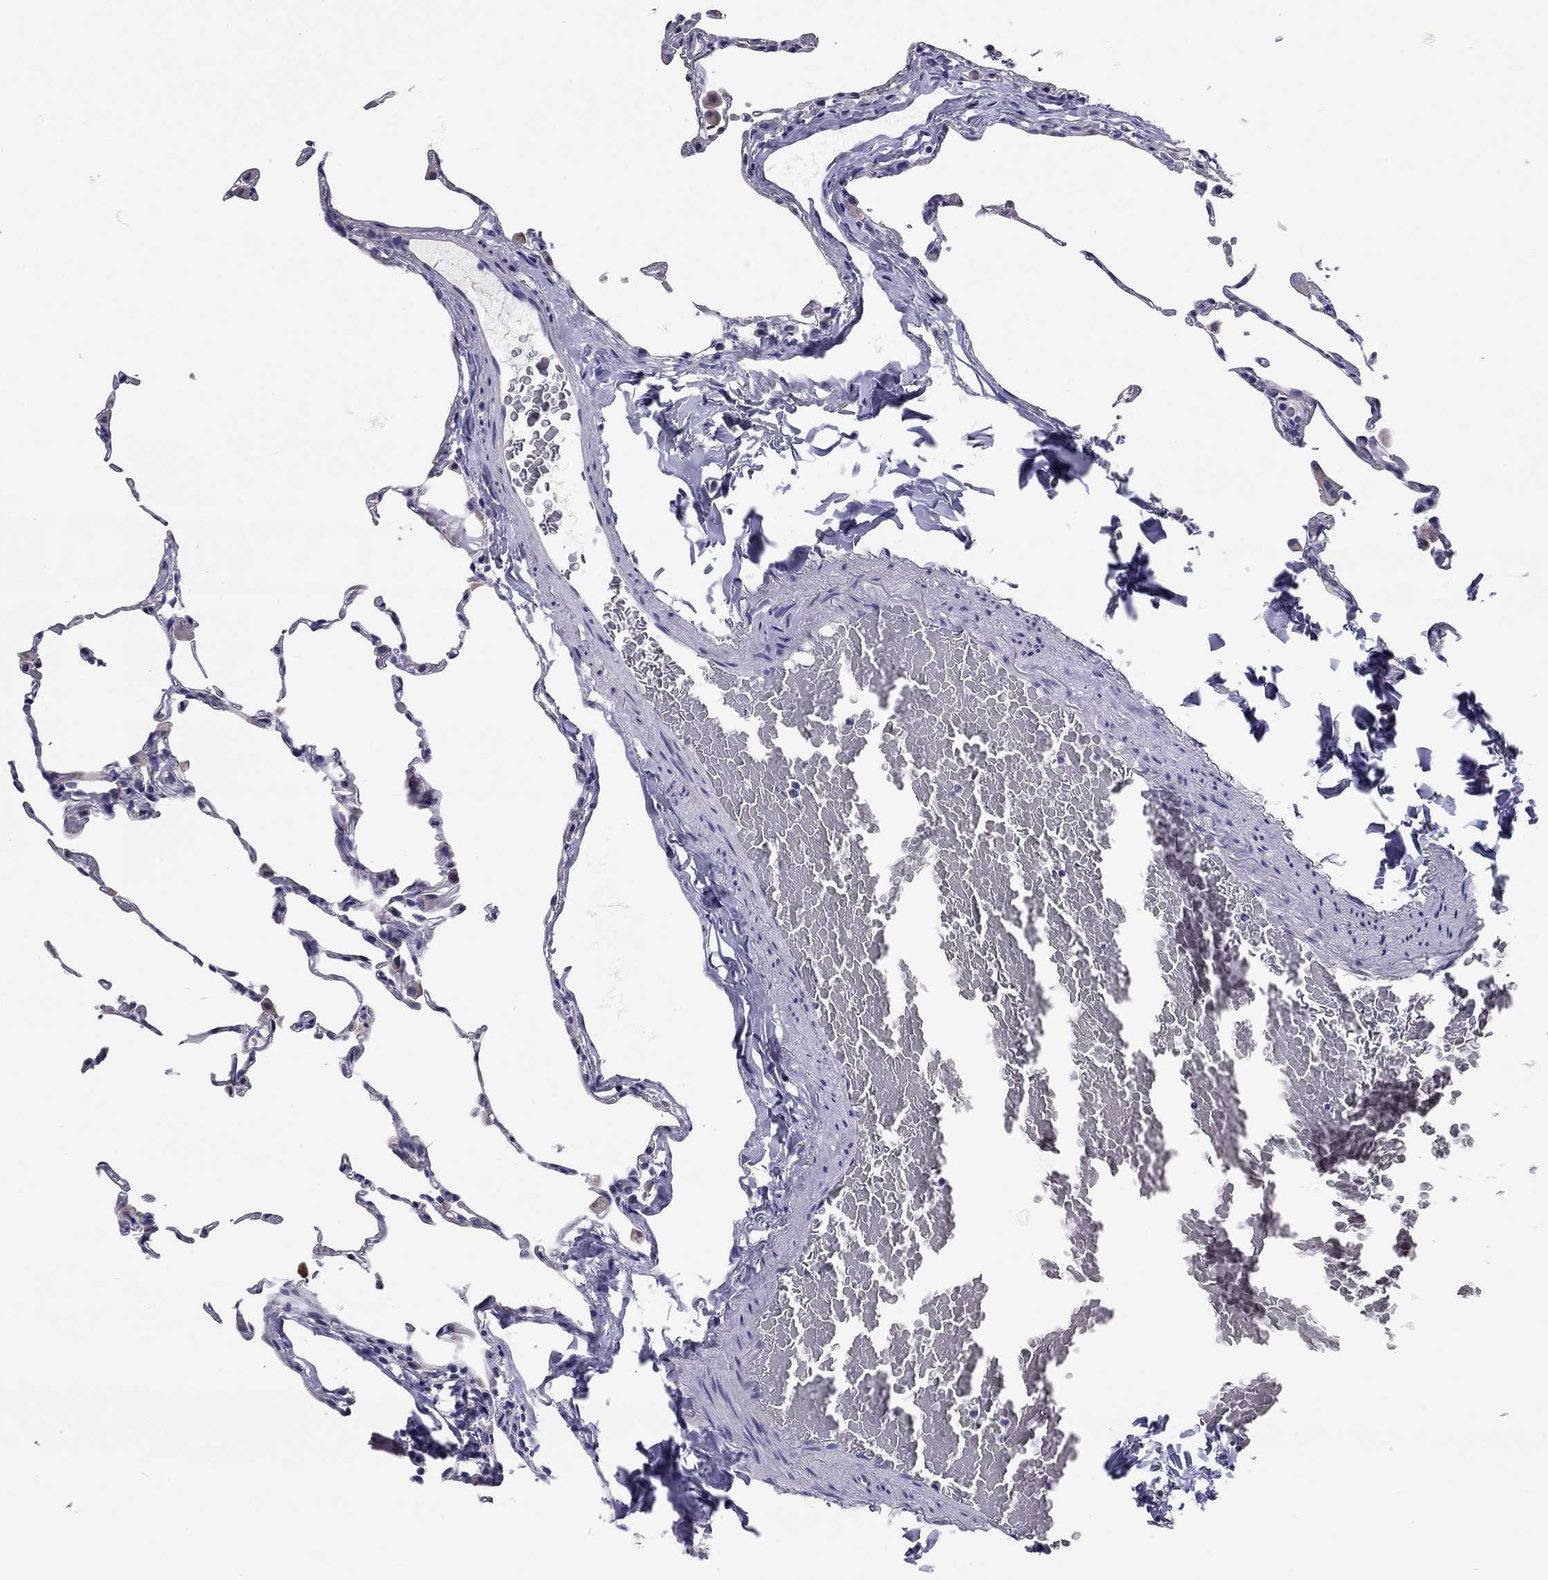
{"staining": {"intensity": "negative", "quantity": "none", "location": "none"}, "tissue": "lung", "cell_type": "Alveolar cells", "image_type": "normal", "snomed": [{"axis": "morphology", "description": "Normal tissue, NOS"}, {"axis": "topography", "description": "Lung"}], "caption": "Immunohistochemical staining of benign lung shows no significant staining in alveolar cells. The staining is performed using DAB brown chromogen with nuclei counter-stained in using hematoxylin.", "gene": "SCARB1", "patient": {"sex": "female", "age": 57}}